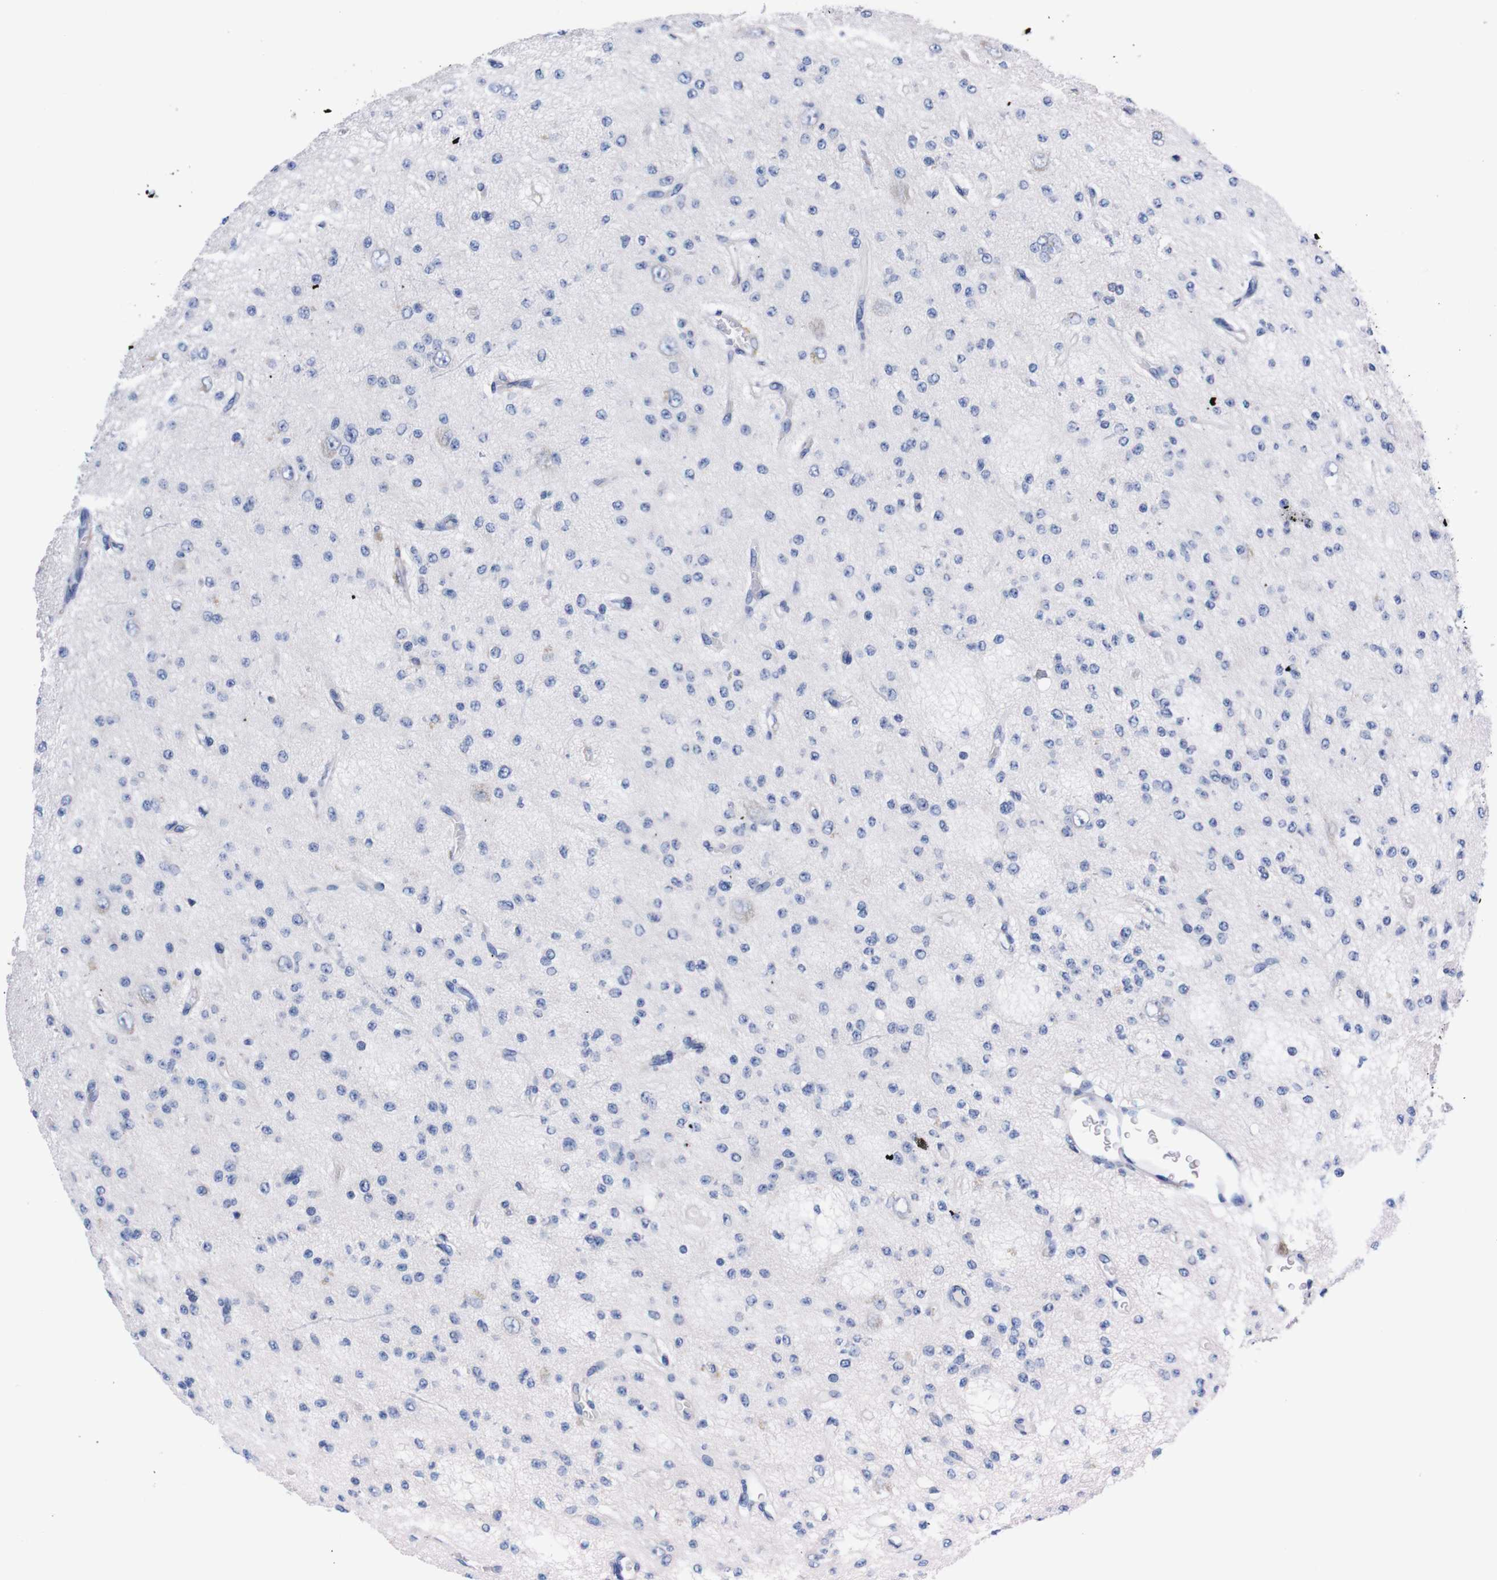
{"staining": {"intensity": "negative", "quantity": "none", "location": "none"}, "tissue": "glioma", "cell_type": "Tumor cells", "image_type": "cancer", "snomed": [{"axis": "morphology", "description": "Glioma, malignant, Low grade"}, {"axis": "topography", "description": "Brain"}], "caption": "This is a photomicrograph of immunohistochemistry (IHC) staining of malignant glioma (low-grade), which shows no positivity in tumor cells. (DAB (3,3'-diaminobenzidine) IHC visualized using brightfield microscopy, high magnification).", "gene": "NEBL", "patient": {"sex": "male", "age": 38}}